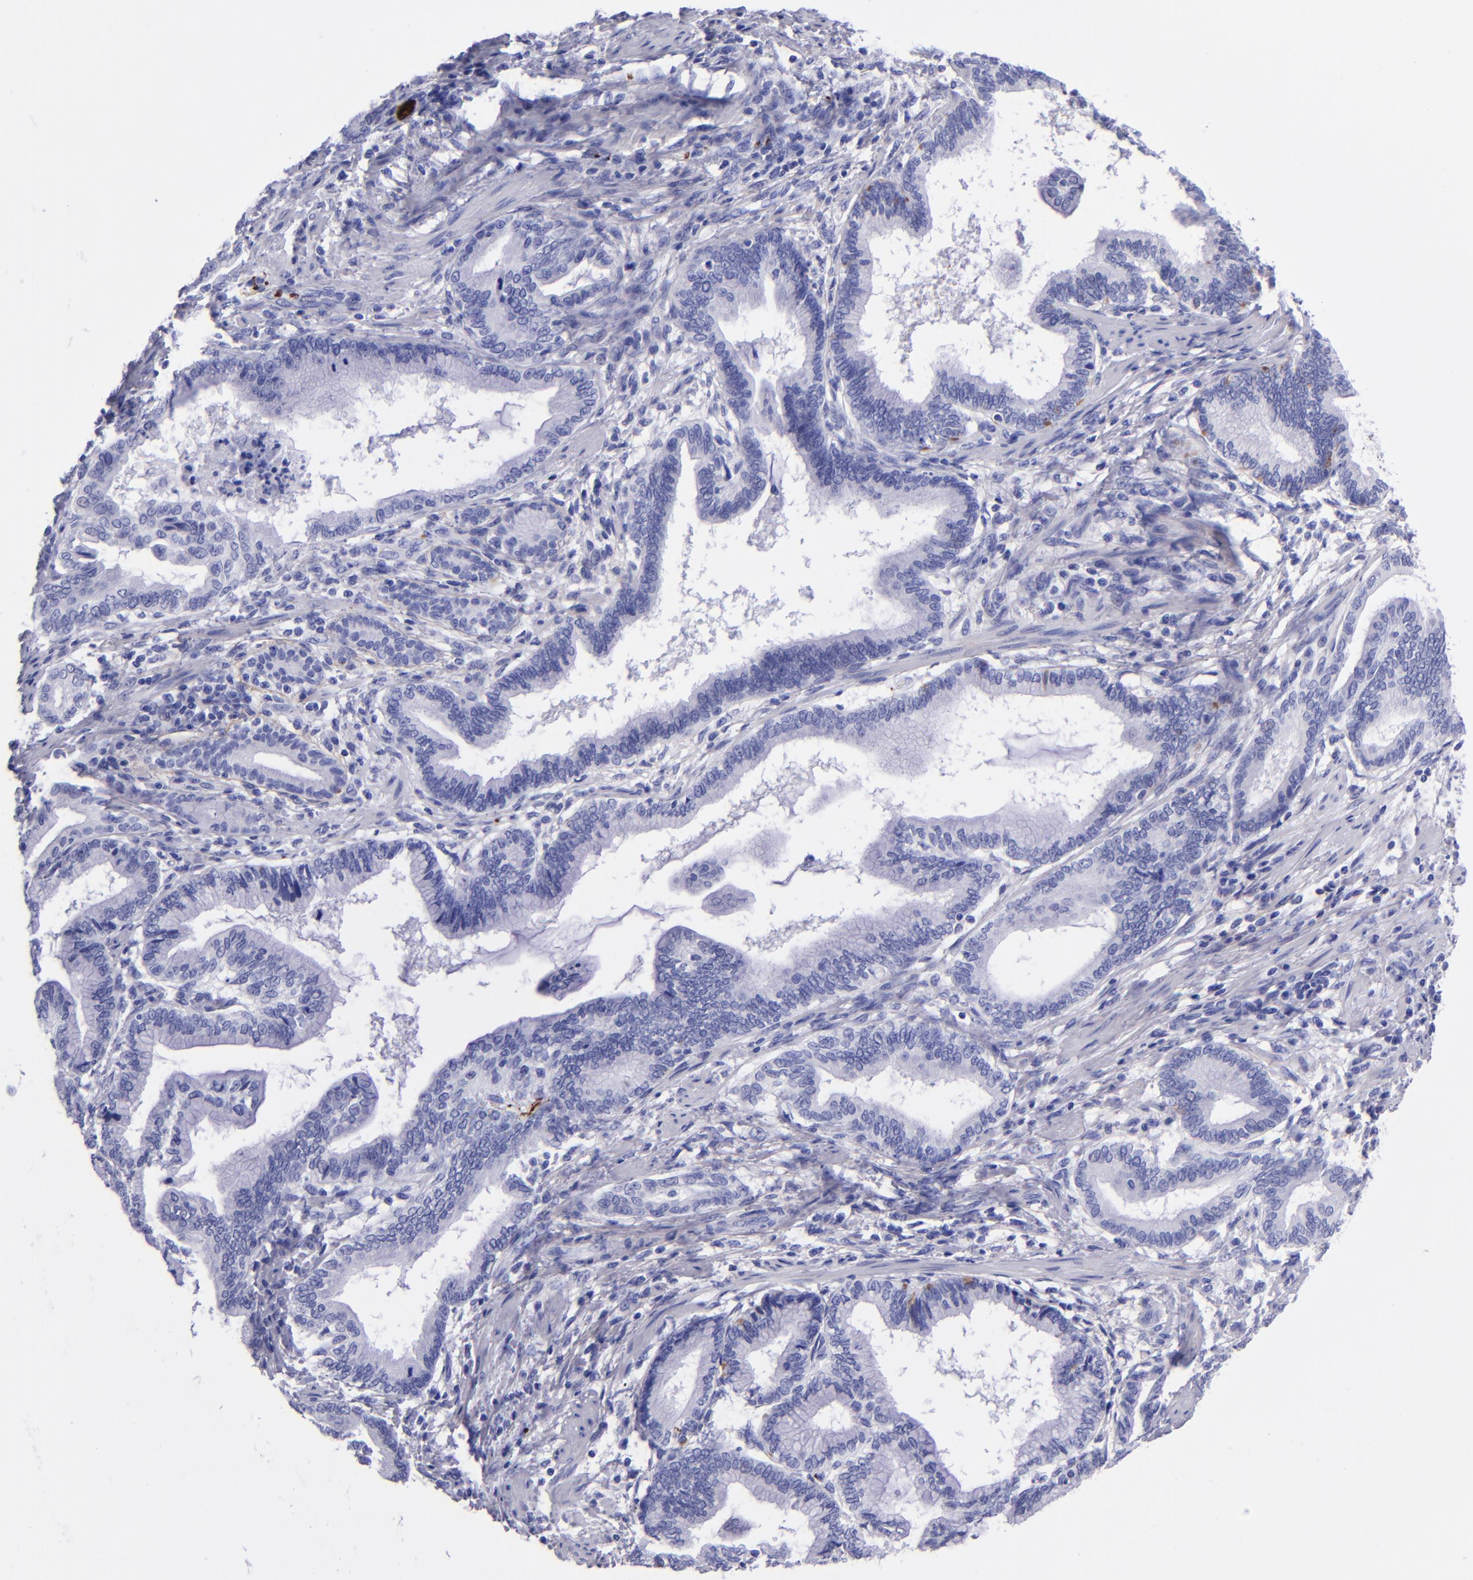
{"staining": {"intensity": "negative", "quantity": "none", "location": "none"}, "tissue": "pancreatic cancer", "cell_type": "Tumor cells", "image_type": "cancer", "snomed": [{"axis": "morphology", "description": "Adenocarcinoma, NOS"}, {"axis": "topography", "description": "Pancreas"}], "caption": "This is a micrograph of immunohistochemistry staining of pancreatic cancer (adenocarcinoma), which shows no positivity in tumor cells.", "gene": "EFCAB13", "patient": {"sex": "female", "age": 64}}